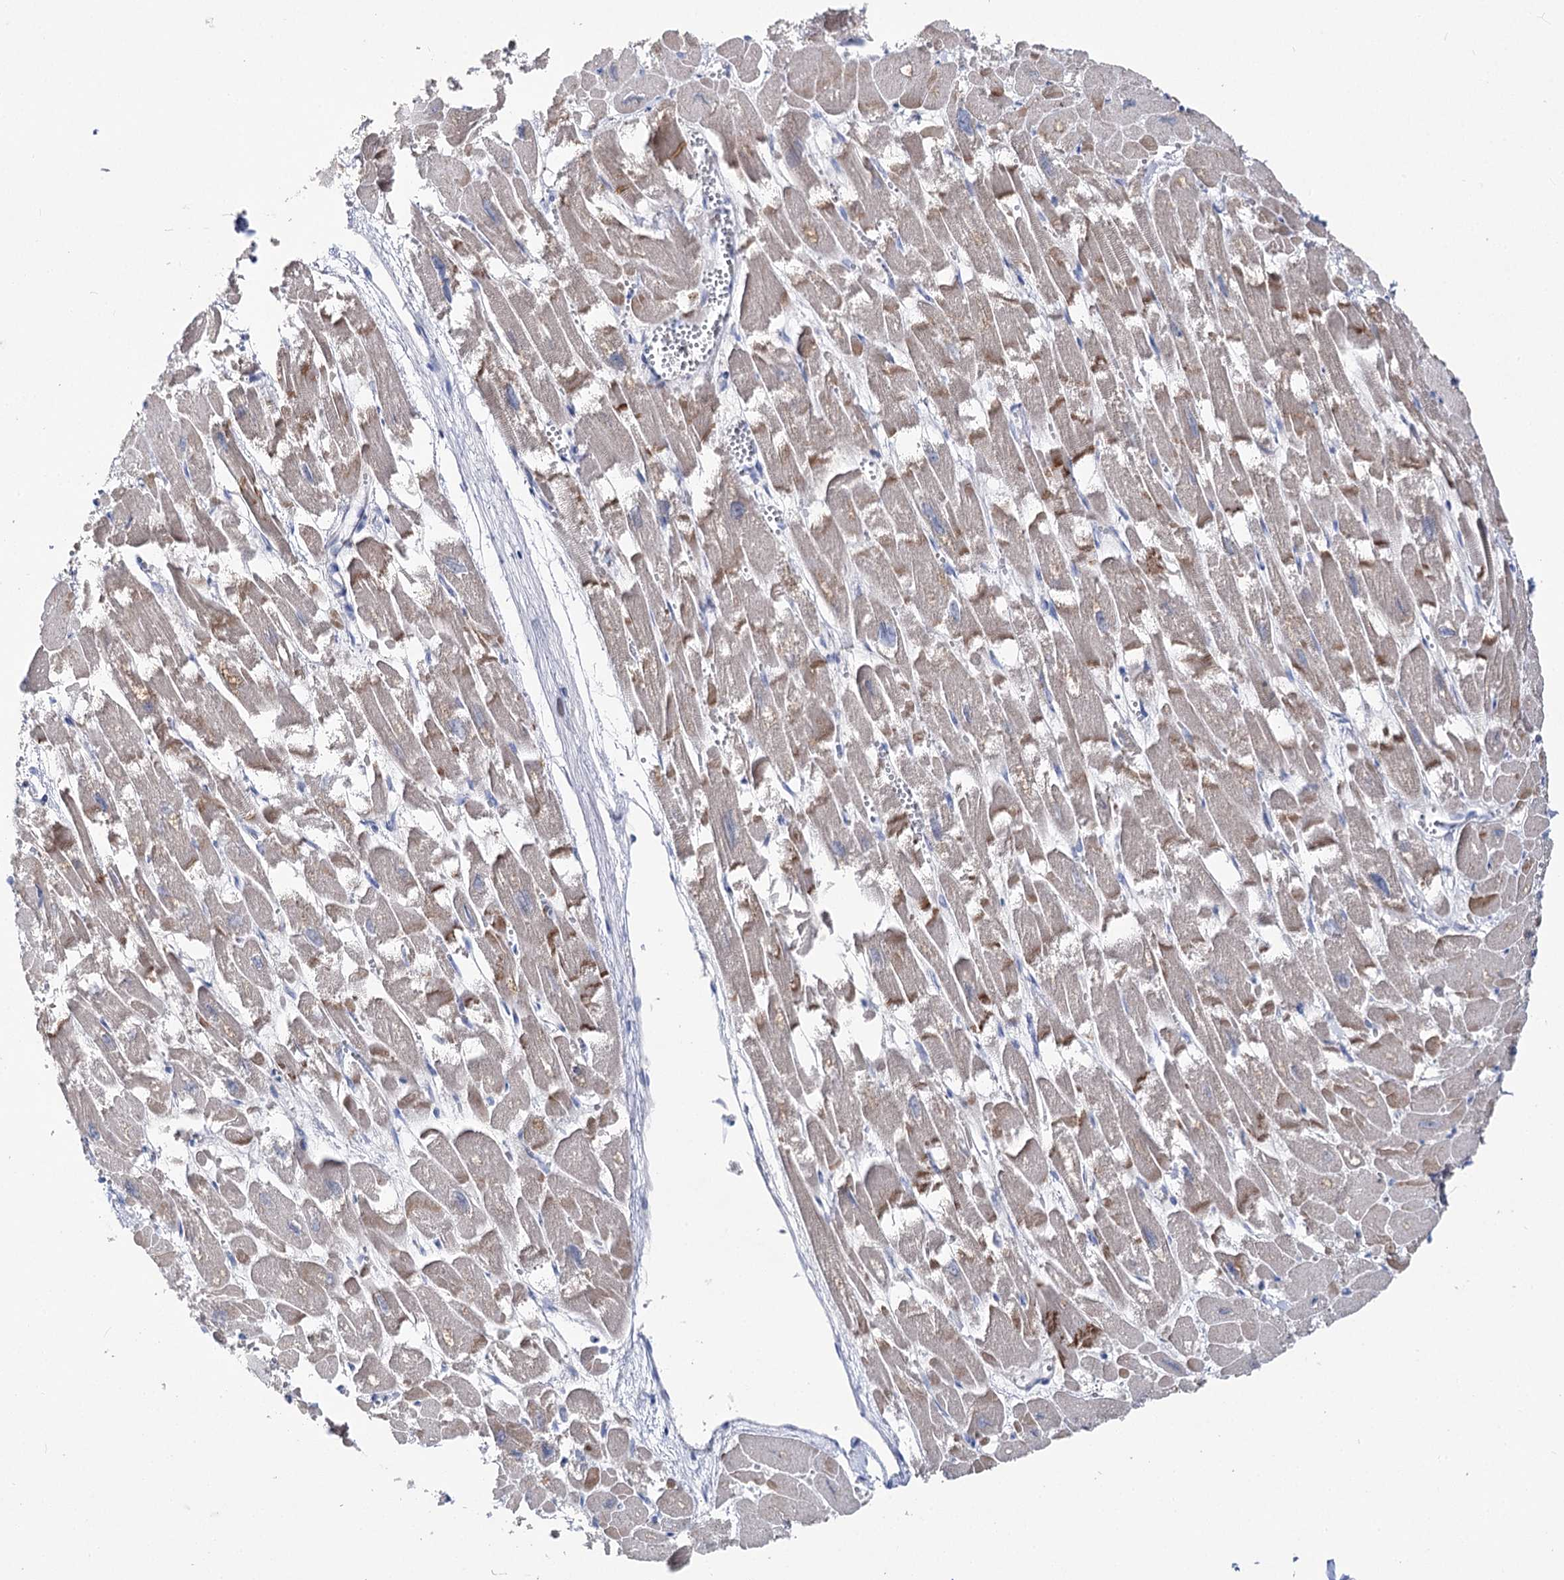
{"staining": {"intensity": "moderate", "quantity": "<25%", "location": "cytoplasmic/membranous"}, "tissue": "heart muscle", "cell_type": "Cardiomyocytes", "image_type": "normal", "snomed": [{"axis": "morphology", "description": "Normal tissue, NOS"}, {"axis": "topography", "description": "Heart"}], "caption": "Heart muscle stained with IHC exhibits moderate cytoplasmic/membranous positivity in approximately <25% of cardiomyocytes.", "gene": "NRAP", "patient": {"sex": "male", "age": 54}}